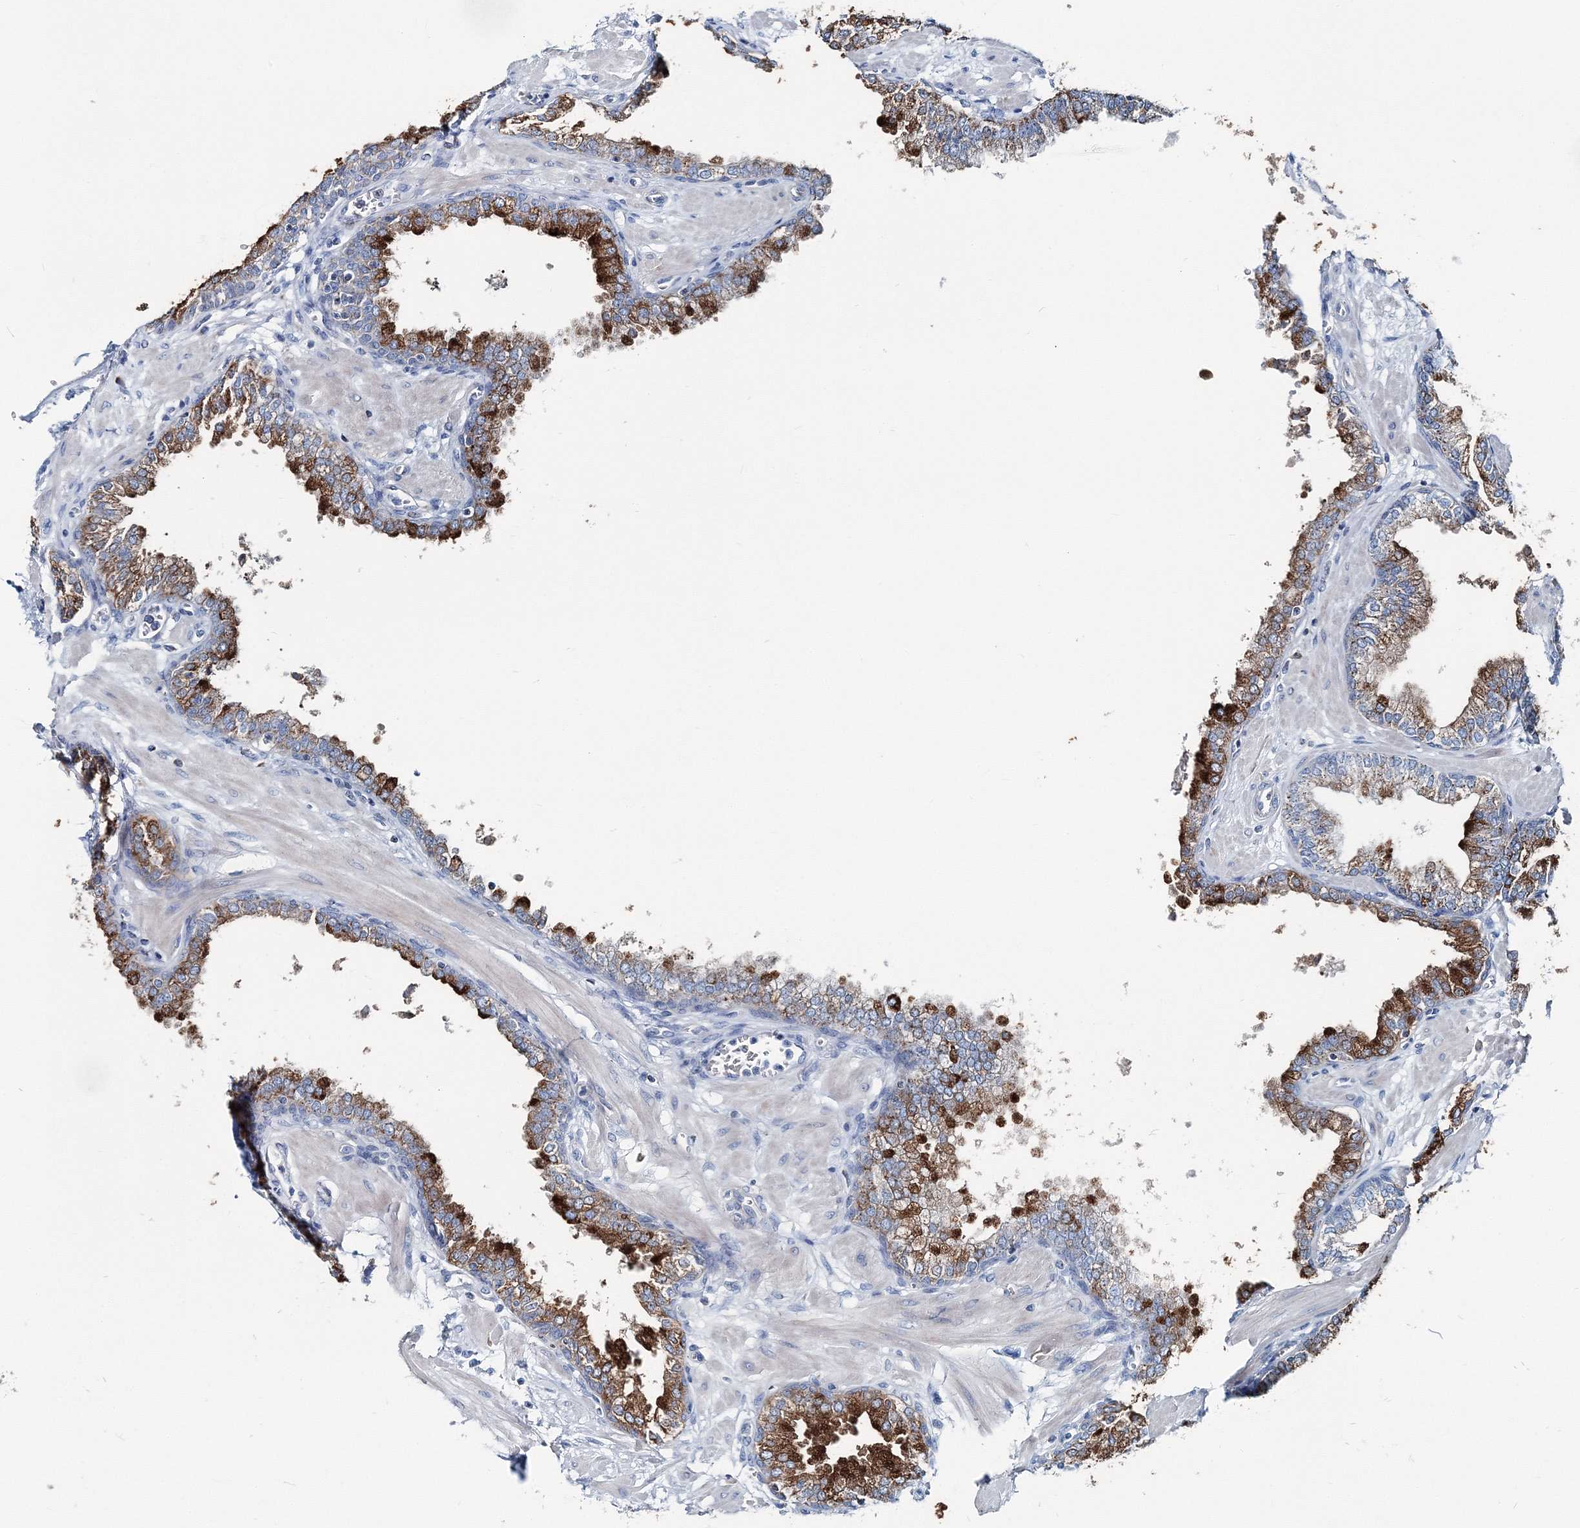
{"staining": {"intensity": "strong", "quantity": "25%-75%", "location": "cytoplasmic/membranous"}, "tissue": "prostate", "cell_type": "Glandular cells", "image_type": "normal", "snomed": [{"axis": "morphology", "description": "Normal tissue, NOS"}, {"axis": "morphology", "description": "Urothelial carcinoma, Low grade"}, {"axis": "topography", "description": "Urinary bladder"}, {"axis": "topography", "description": "Prostate"}], "caption": "Immunohistochemistry (IHC) (DAB) staining of benign human prostate demonstrates strong cytoplasmic/membranous protein staining in approximately 25%-75% of glandular cells.", "gene": "GABARAPL2", "patient": {"sex": "male", "age": 60}}